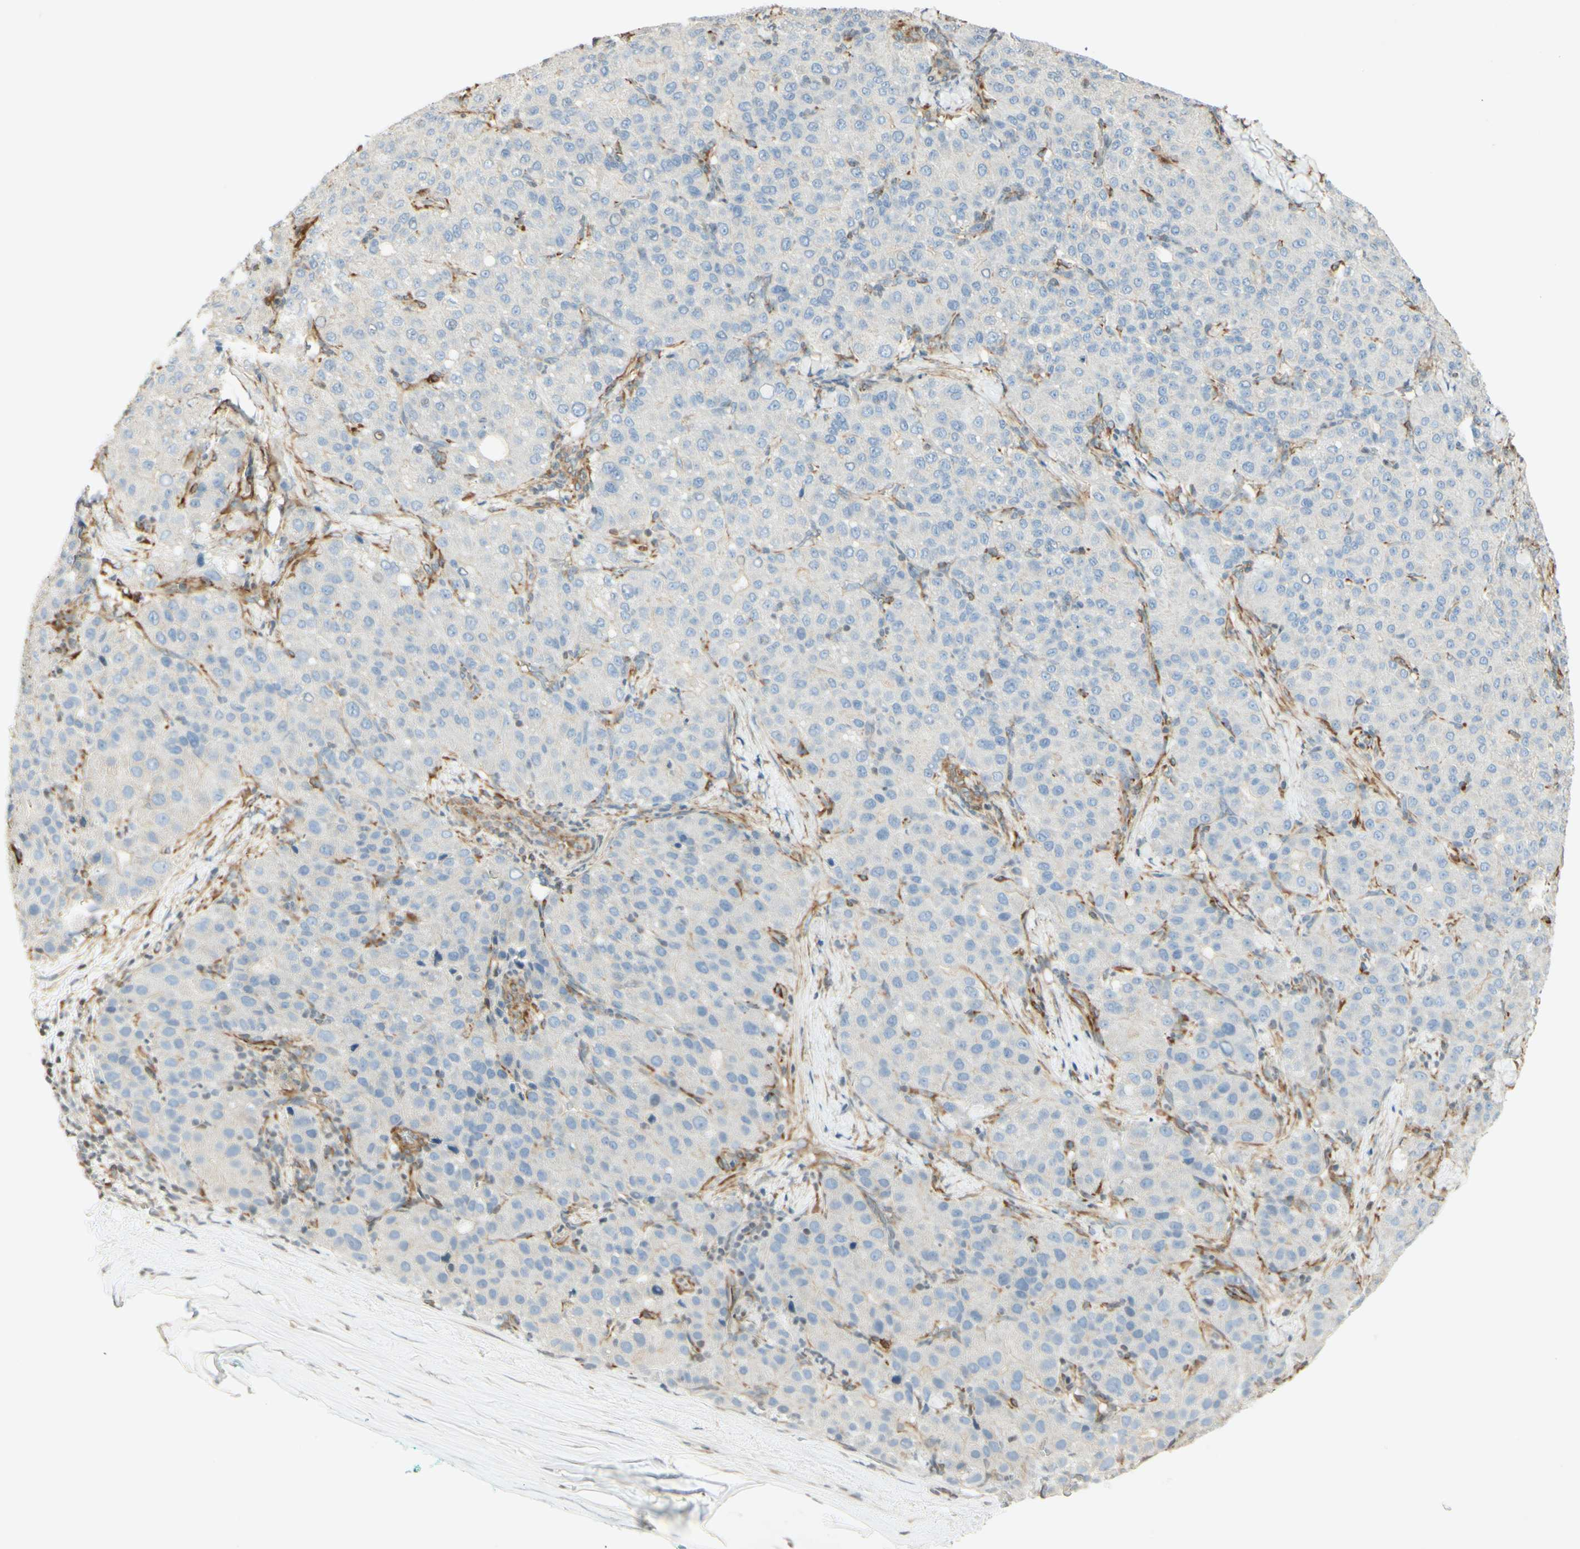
{"staining": {"intensity": "negative", "quantity": "none", "location": "none"}, "tissue": "liver cancer", "cell_type": "Tumor cells", "image_type": "cancer", "snomed": [{"axis": "morphology", "description": "Carcinoma, Hepatocellular, NOS"}, {"axis": "topography", "description": "Liver"}], "caption": "A micrograph of liver hepatocellular carcinoma stained for a protein shows no brown staining in tumor cells.", "gene": "MAP1B", "patient": {"sex": "male", "age": 65}}